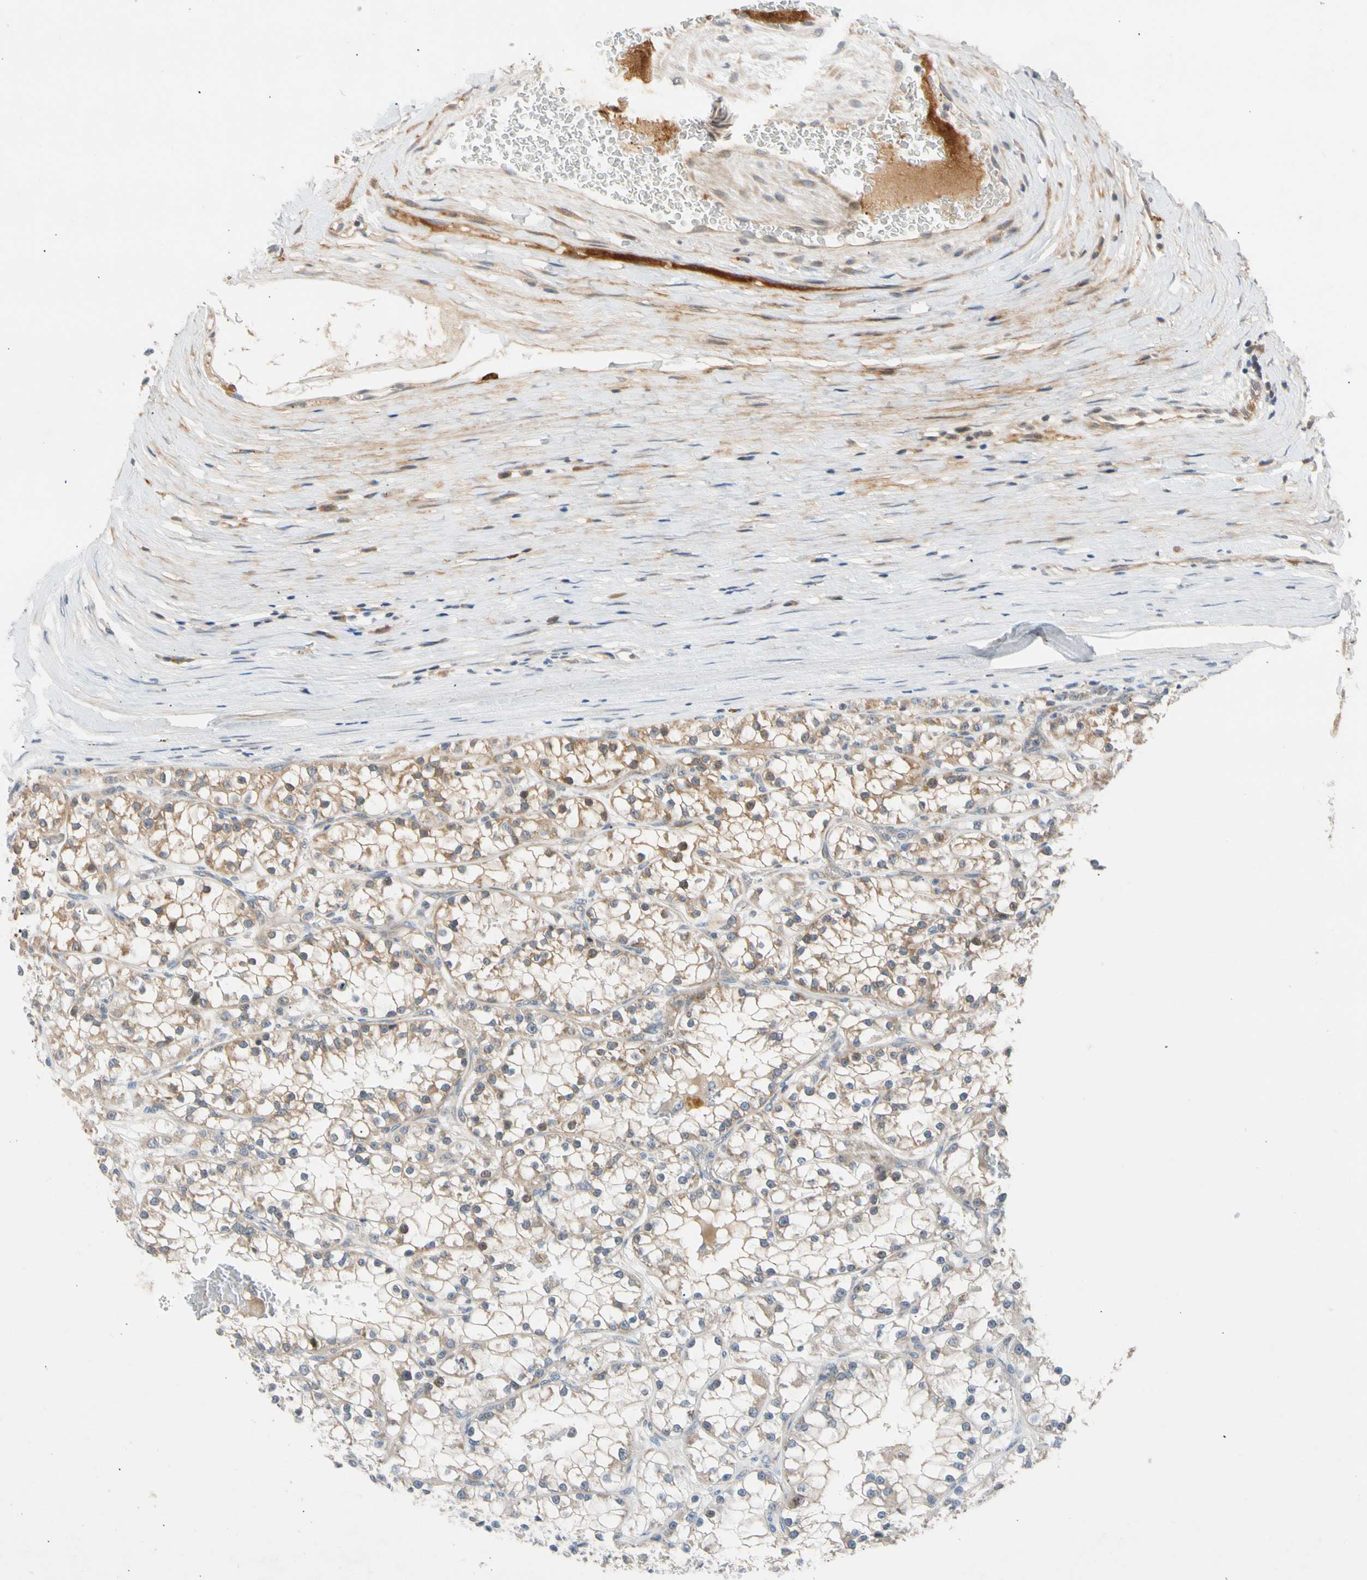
{"staining": {"intensity": "moderate", "quantity": "<25%", "location": "cytoplasmic/membranous"}, "tissue": "renal cancer", "cell_type": "Tumor cells", "image_type": "cancer", "snomed": [{"axis": "morphology", "description": "Adenocarcinoma, NOS"}, {"axis": "topography", "description": "Kidney"}], "caption": "Immunohistochemical staining of human renal cancer (adenocarcinoma) reveals moderate cytoplasmic/membranous protein staining in approximately <25% of tumor cells. Immunohistochemistry stains the protein in brown and the nuclei are stained blue.", "gene": "CNST", "patient": {"sex": "female", "age": 52}}